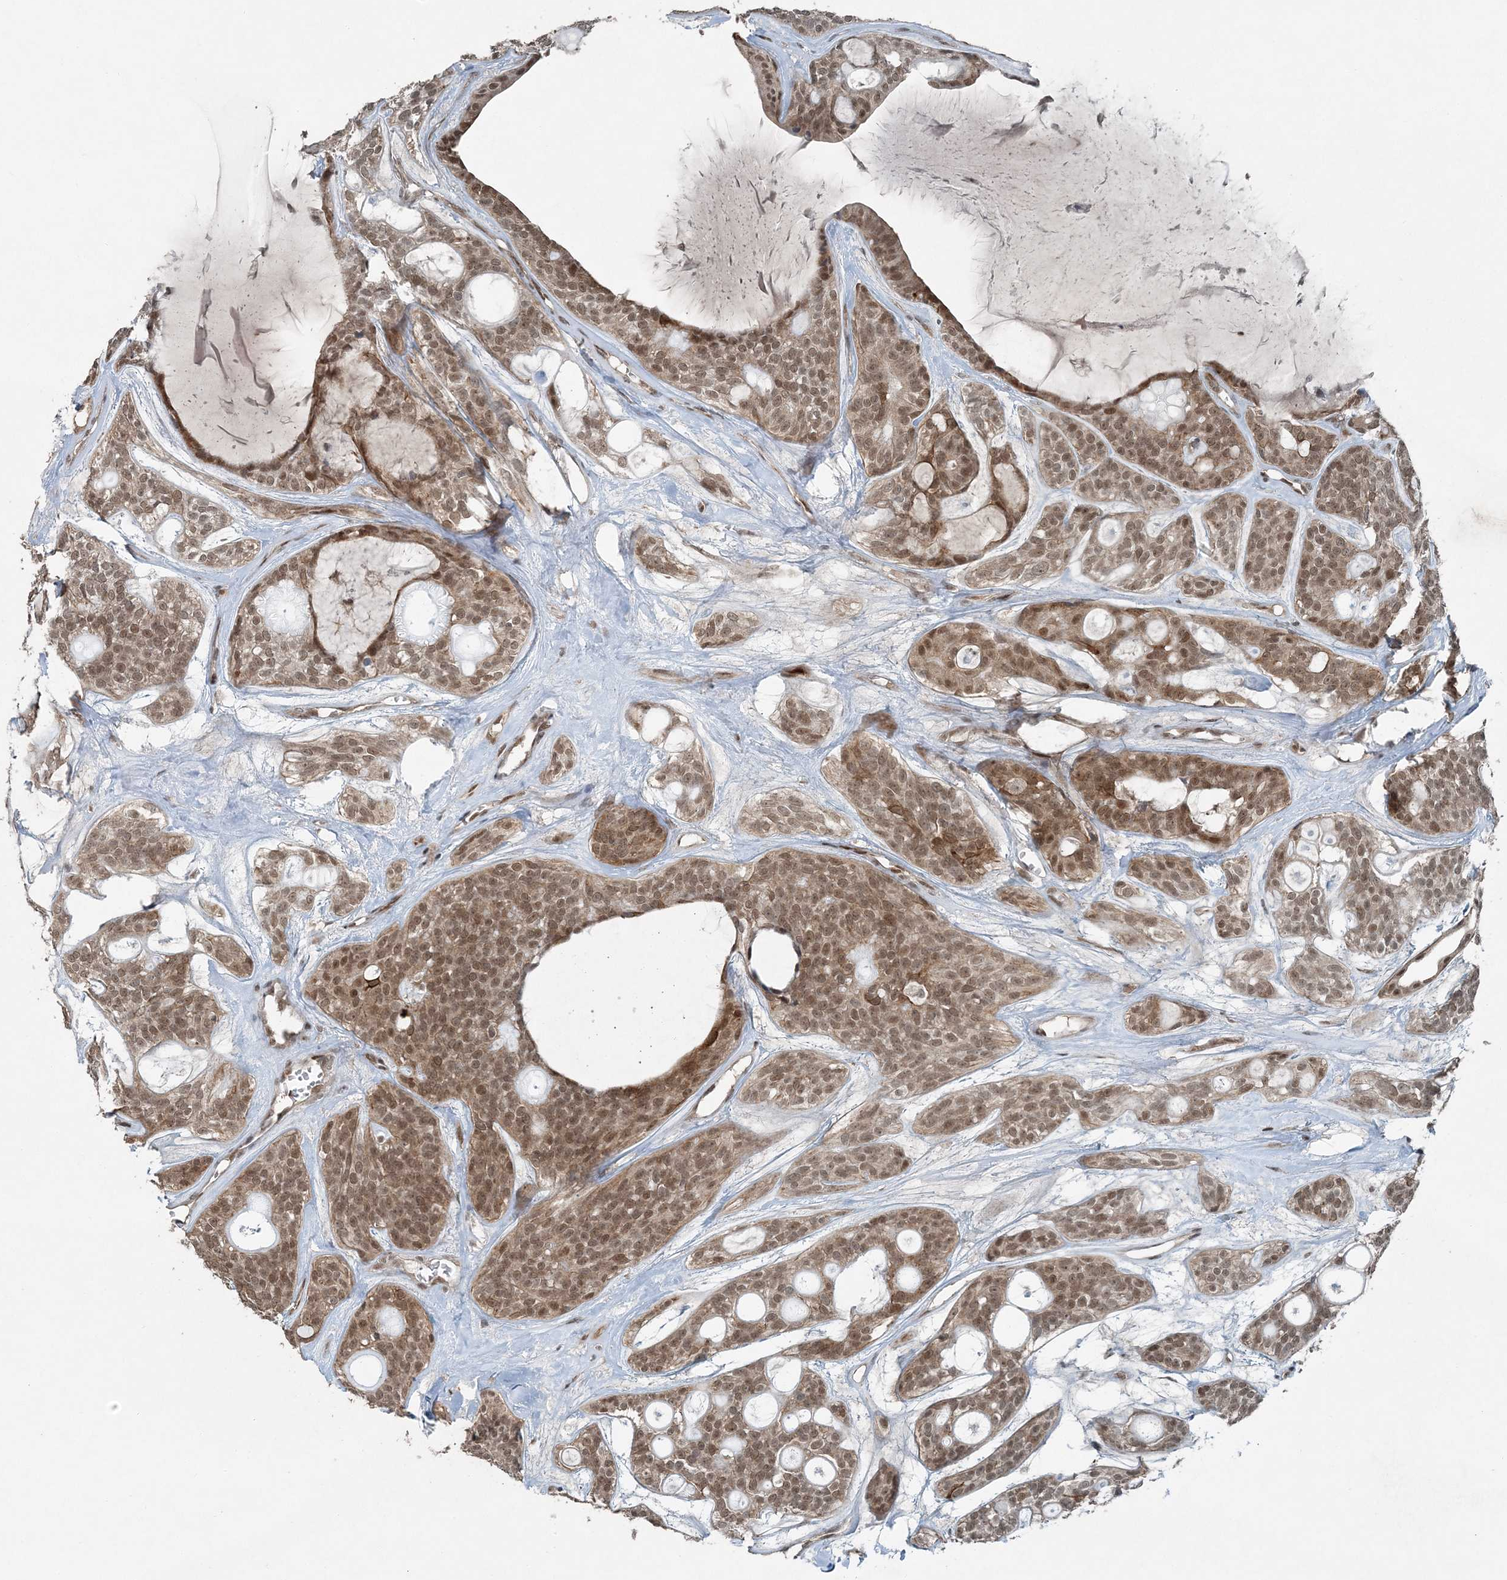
{"staining": {"intensity": "moderate", "quantity": ">75%", "location": "nuclear"}, "tissue": "head and neck cancer", "cell_type": "Tumor cells", "image_type": "cancer", "snomed": [{"axis": "morphology", "description": "Adenocarcinoma, NOS"}, {"axis": "topography", "description": "Head-Neck"}], "caption": "DAB (3,3'-diaminobenzidine) immunohistochemical staining of head and neck cancer shows moderate nuclear protein expression in approximately >75% of tumor cells. (brown staining indicates protein expression, while blue staining denotes nuclei).", "gene": "COPS7B", "patient": {"sex": "male", "age": 66}}